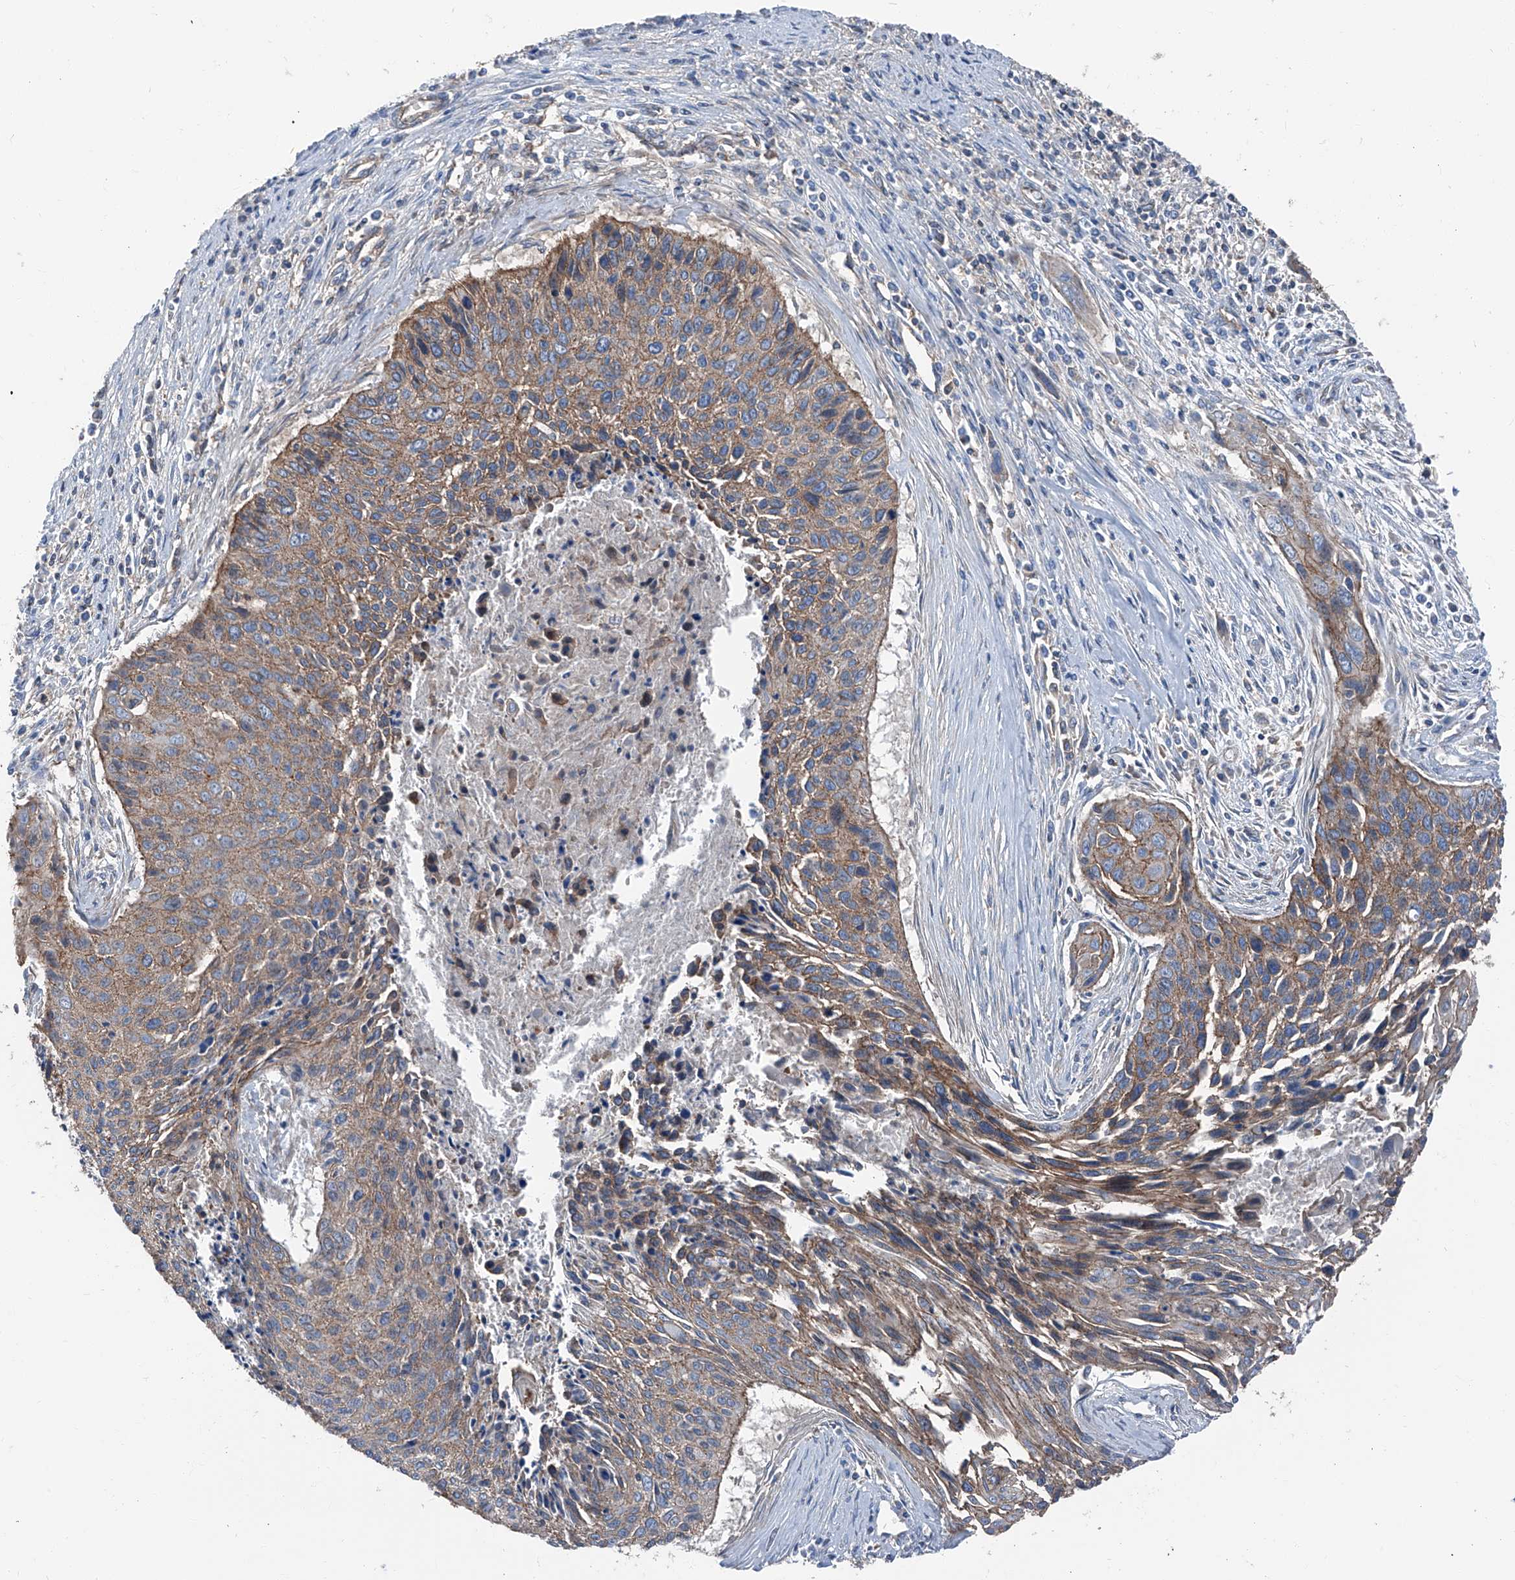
{"staining": {"intensity": "moderate", "quantity": ">75%", "location": "cytoplasmic/membranous"}, "tissue": "cervical cancer", "cell_type": "Tumor cells", "image_type": "cancer", "snomed": [{"axis": "morphology", "description": "Squamous cell carcinoma, NOS"}, {"axis": "topography", "description": "Cervix"}], "caption": "Protein expression analysis of cervical cancer (squamous cell carcinoma) displays moderate cytoplasmic/membranous positivity in about >75% of tumor cells.", "gene": "GPR142", "patient": {"sex": "female", "age": 55}}